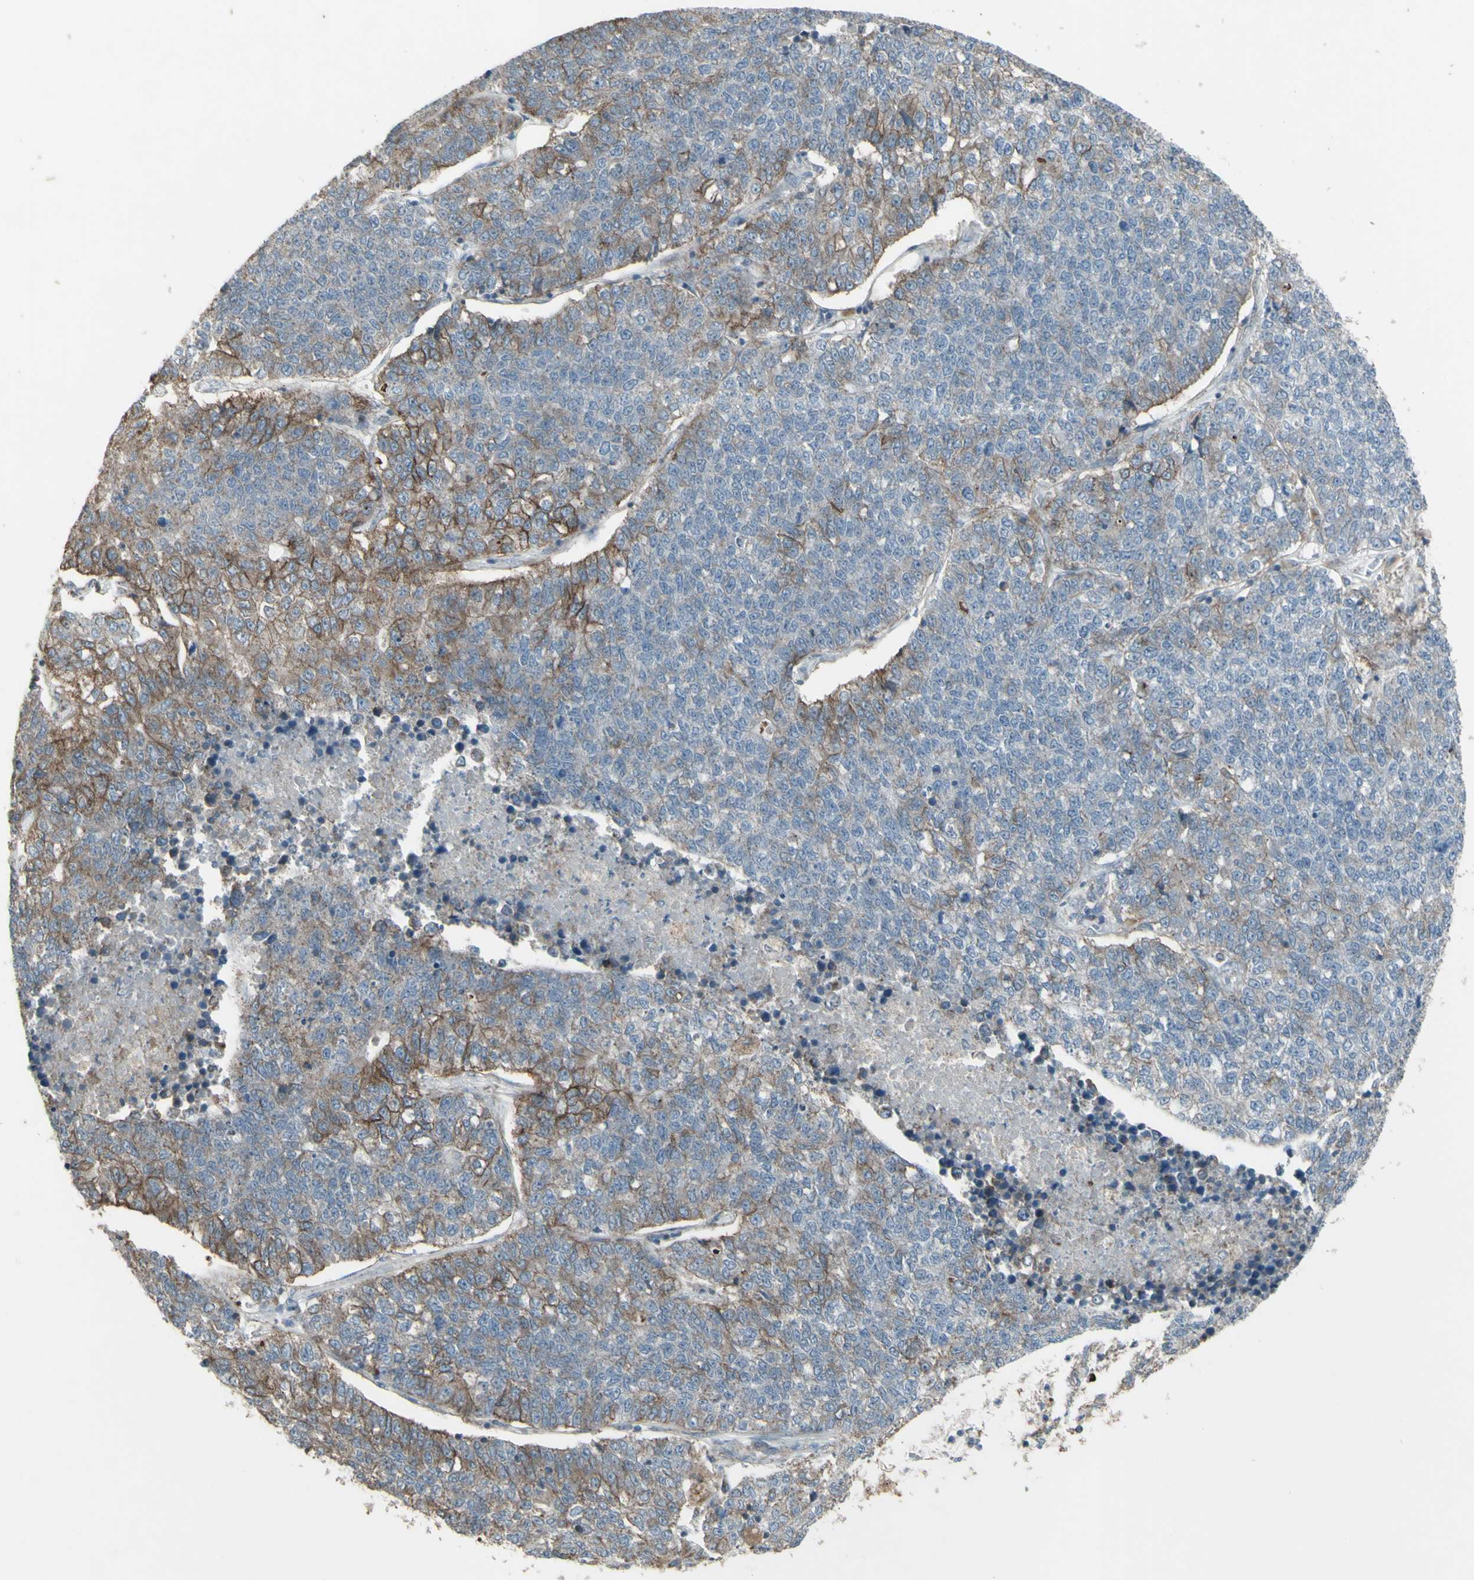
{"staining": {"intensity": "weak", "quantity": "25%-75%", "location": "cytoplasmic/membranous"}, "tissue": "lung cancer", "cell_type": "Tumor cells", "image_type": "cancer", "snomed": [{"axis": "morphology", "description": "Adenocarcinoma, NOS"}, {"axis": "topography", "description": "Lung"}], "caption": "Protein staining shows weak cytoplasmic/membranous positivity in approximately 25%-75% of tumor cells in lung cancer (adenocarcinoma).", "gene": "FXYD3", "patient": {"sex": "male", "age": 49}}